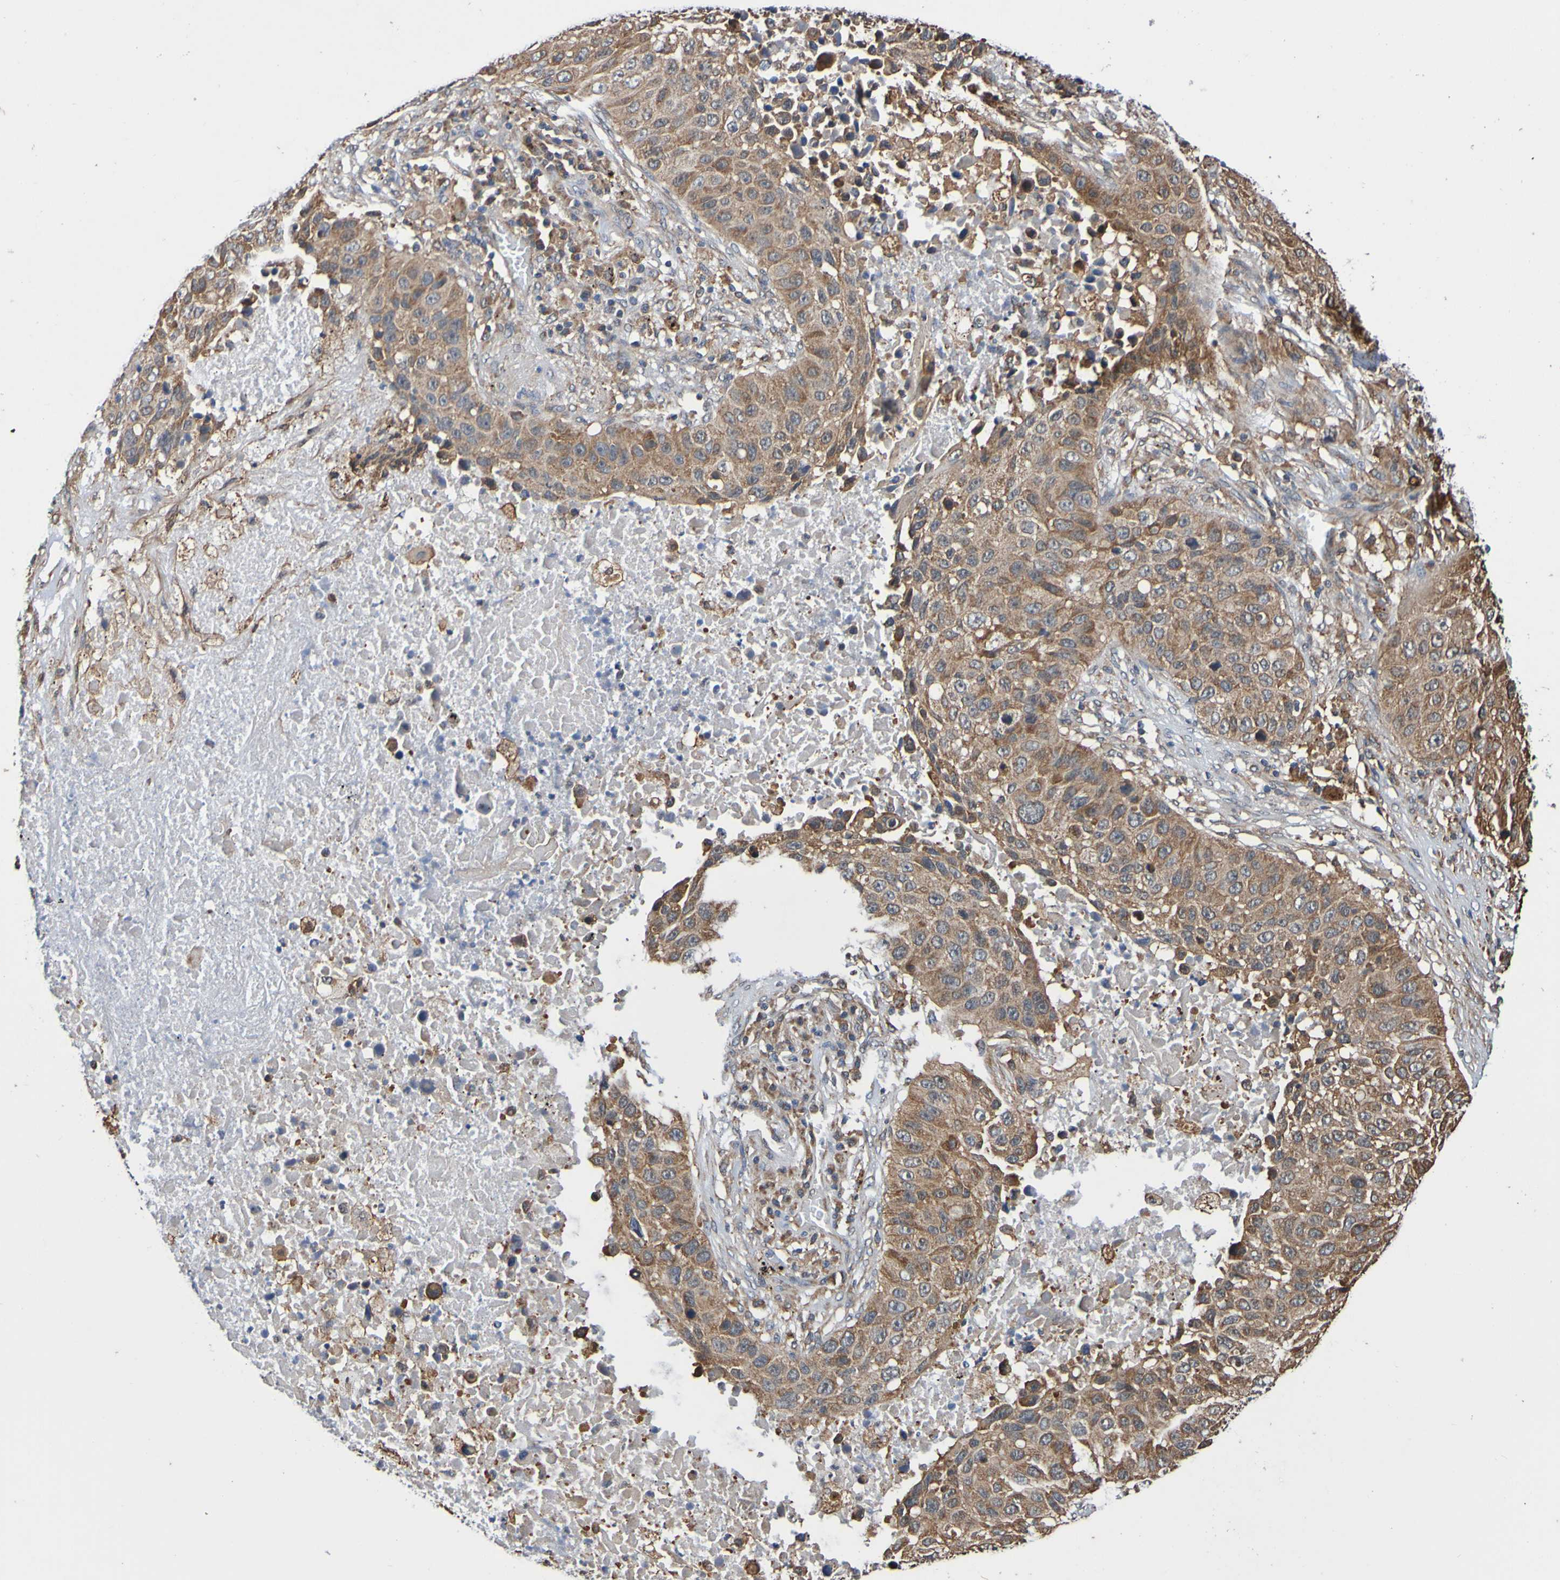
{"staining": {"intensity": "moderate", "quantity": ">75%", "location": "cytoplasmic/membranous"}, "tissue": "lung cancer", "cell_type": "Tumor cells", "image_type": "cancer", "snomed": [{"axis": "morphology", "description": "Squamous cell carcinoma, NOS"}, {"axis": "topography", "description": "Lung"}], "caption": "Lung cancer was stained to show a protein in brown. There is medium levels of moderate cytoplasmic/membranous expression in about >75% of tumor cells.", "gene": "AXIN1", "patient": {"sex": "male", "age": 57}}